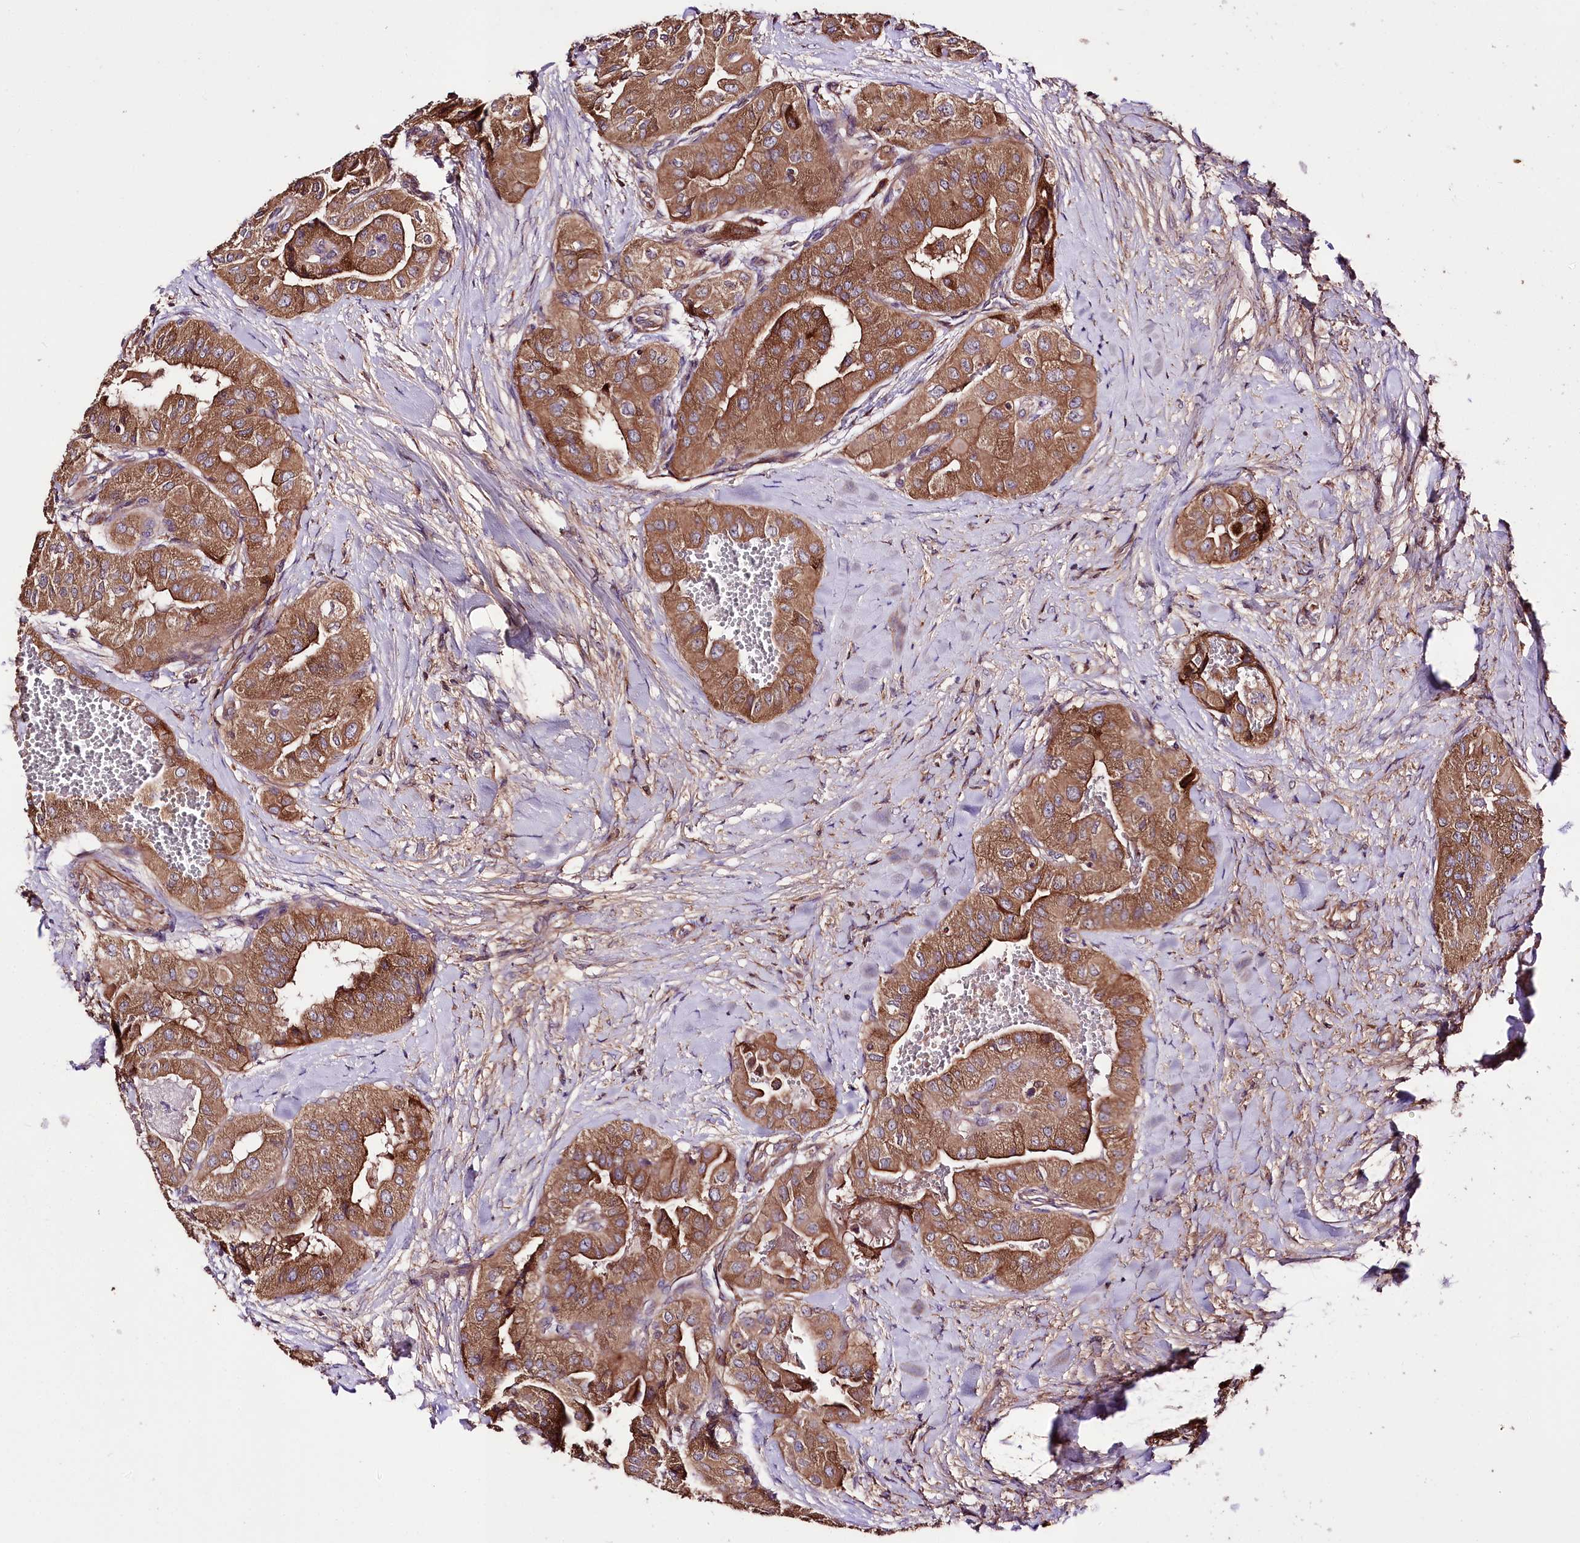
{"staining": {"intensity": "moderate", "quantity": ">75%", "location": "cytoplasmic/membranous"}, "tissue": "thyroid cancer", "cell_type": "Tumor cells", "image_type": "cancer", "snomed": [{"axis": "morphology", "description": "Papillary adenocarcinoma, NOS"}, {"axis": "topography", "description": "Thyroid gland"}], "caption": "Approximately >75% of tumor cells in thyroid papillary adenocarcinoma reveal moderate cytoplasmic/membranous protein positivity as visualized by brown immunohistochemical staining.", "gene": "WWC1", "patient": {"sex": "female", "age": 59}}